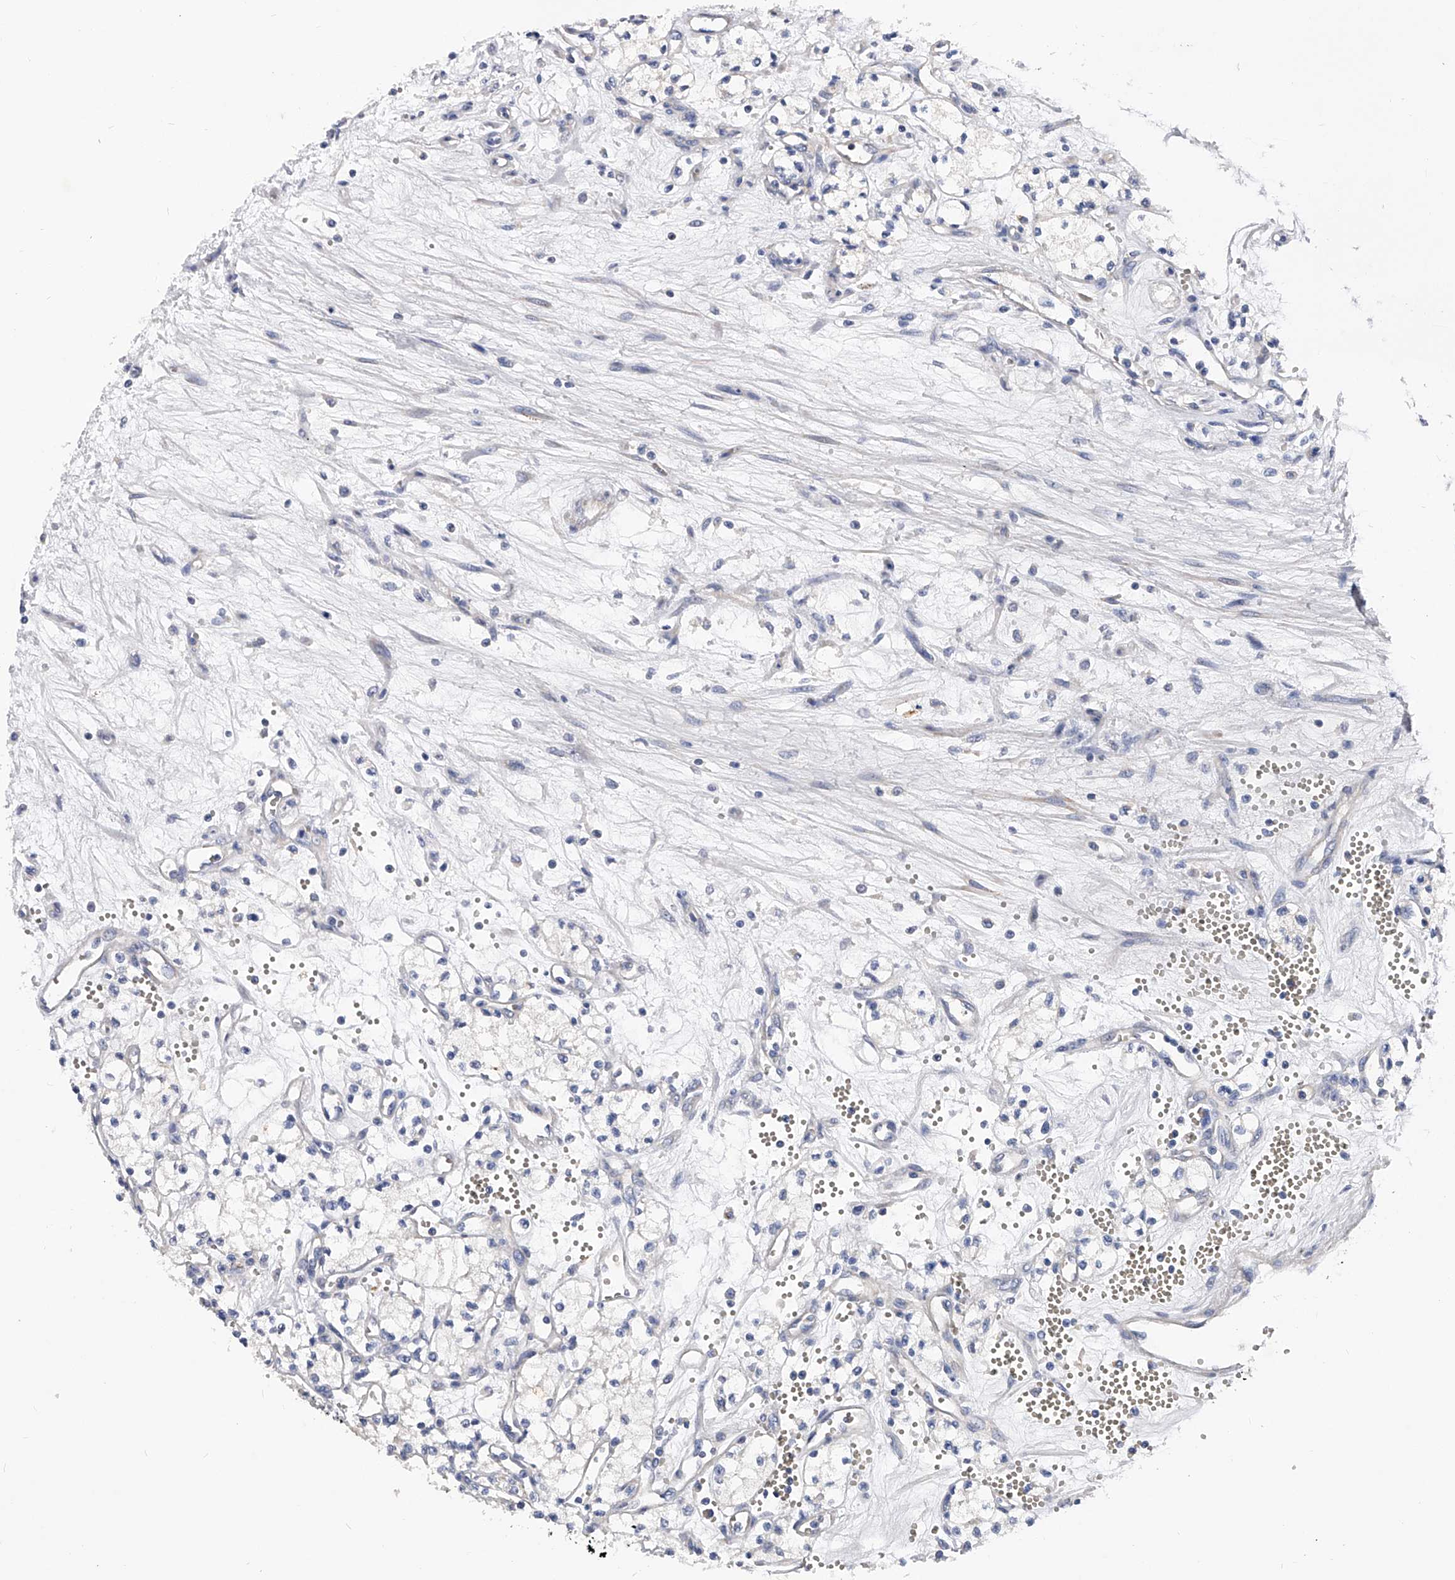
{"staining": {"intensity": "negative", "quantity": "none", "location": "none"}, "tissue": "renal cancer", "cell_type": "Tumor cells", "image_type": "cancer", "snomed": [{"axis": "morphology", "description": "Adenocarcinoma, NOS"}, {"axis": "topography", "description": "Kidney"}], "caption": "IHC of human renal cancer exhibits no staining in tumor cells.", "gene": "PPP5C", "patient": {"sex": "male", "age": 59}}